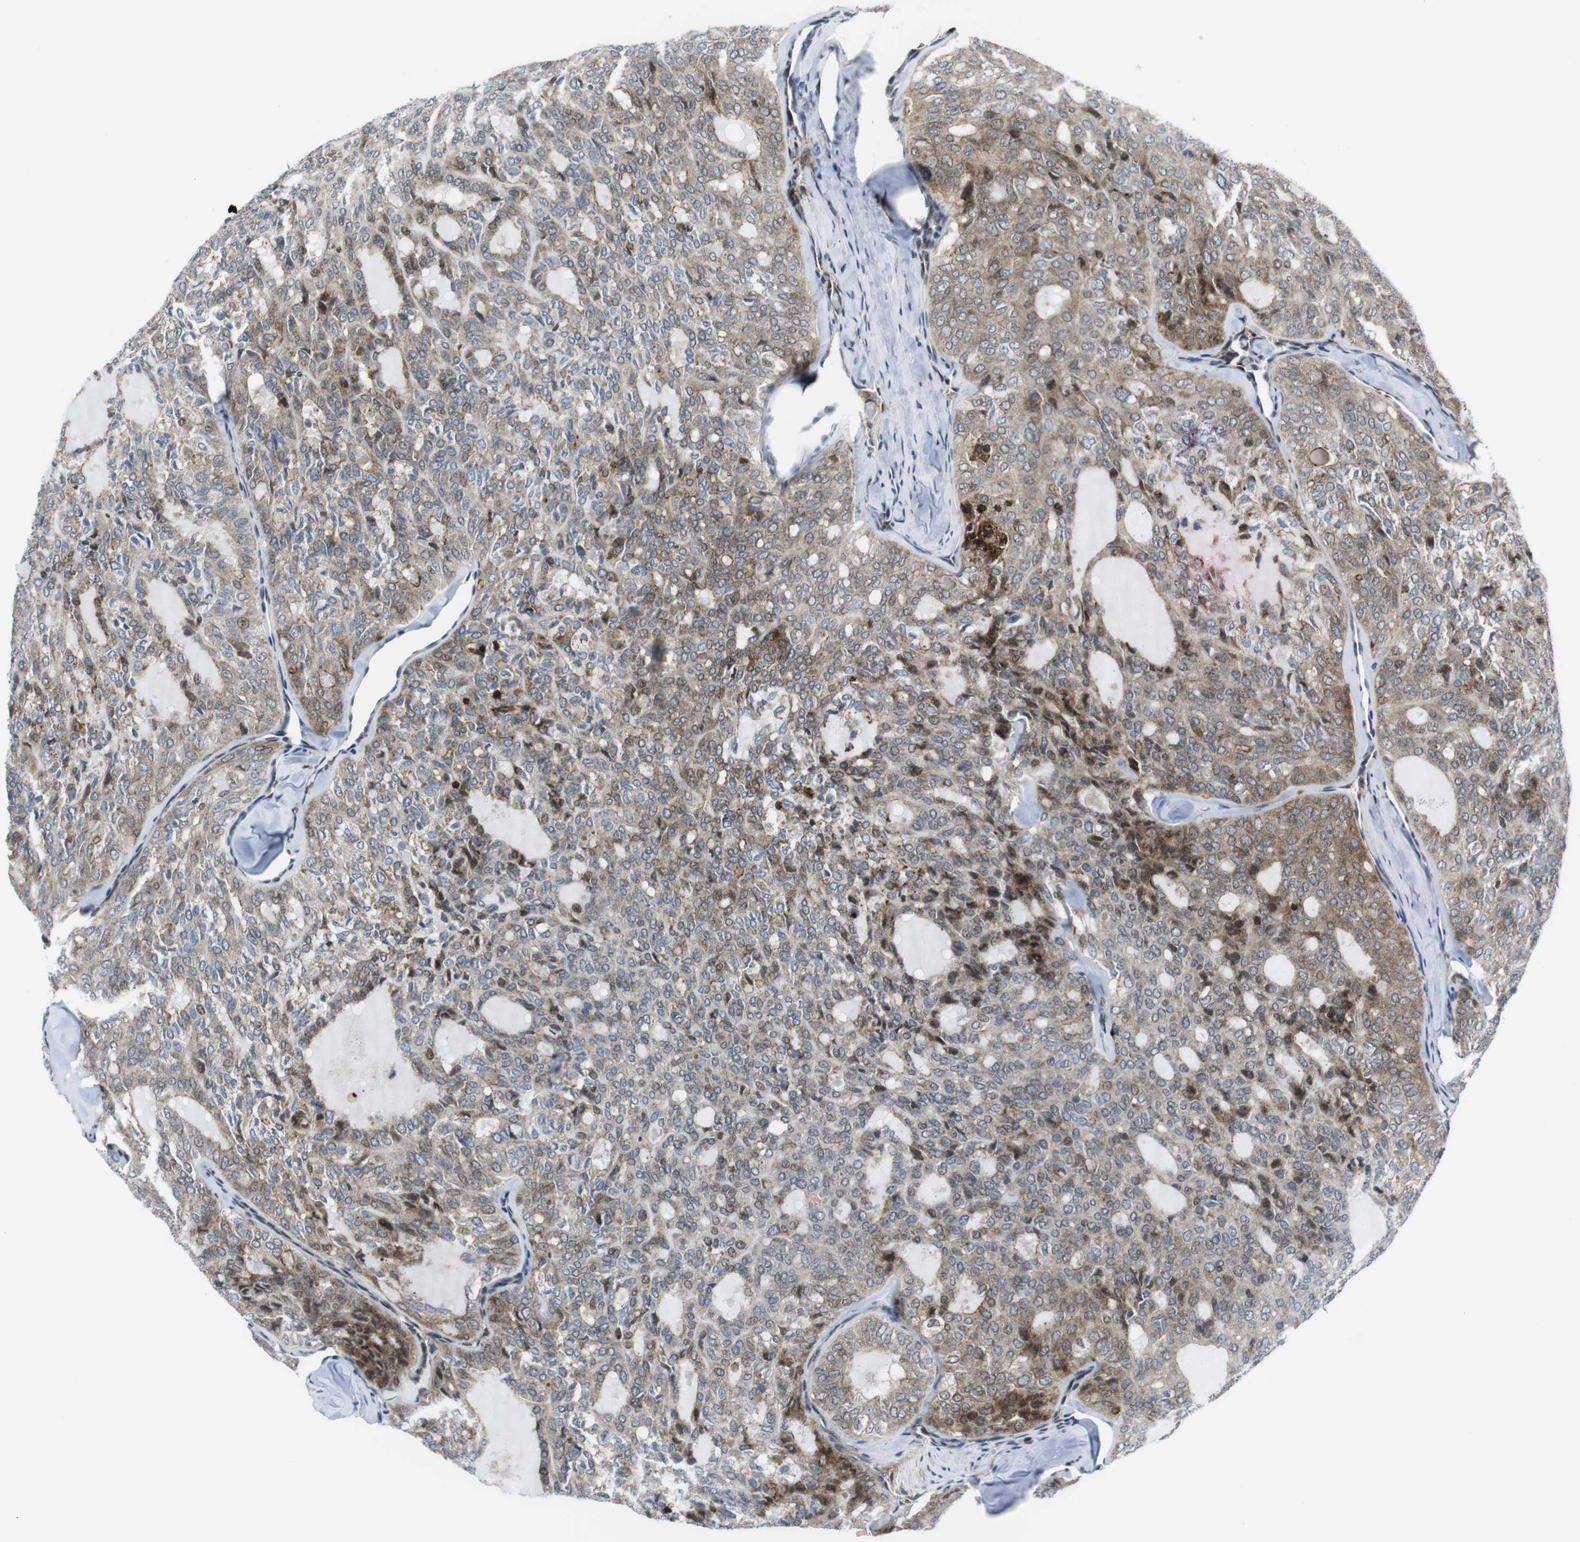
{"staining": {"intensity": "weak", "quantity": ">75%", "location": "cytoplasmic/membranous"}, "tissue": "thyroid cancer", "cell_type": "Tumor cells", "image_type": "cancer", "snomed": [{"axis": "morphology", "description": "Follicular adenoma carcinoma, NOS"}, {"axis": "topography", "description": "Thyroid gland"}], "caption": "Follicular adenoma carcinoma (thyroid) stained with a brown dye exhibits weak cytoplasmic/membranous positive staining in about >75% of tumor cells.", "gene": "CUL7", "patient": {"sex": "male", "age": 75}}